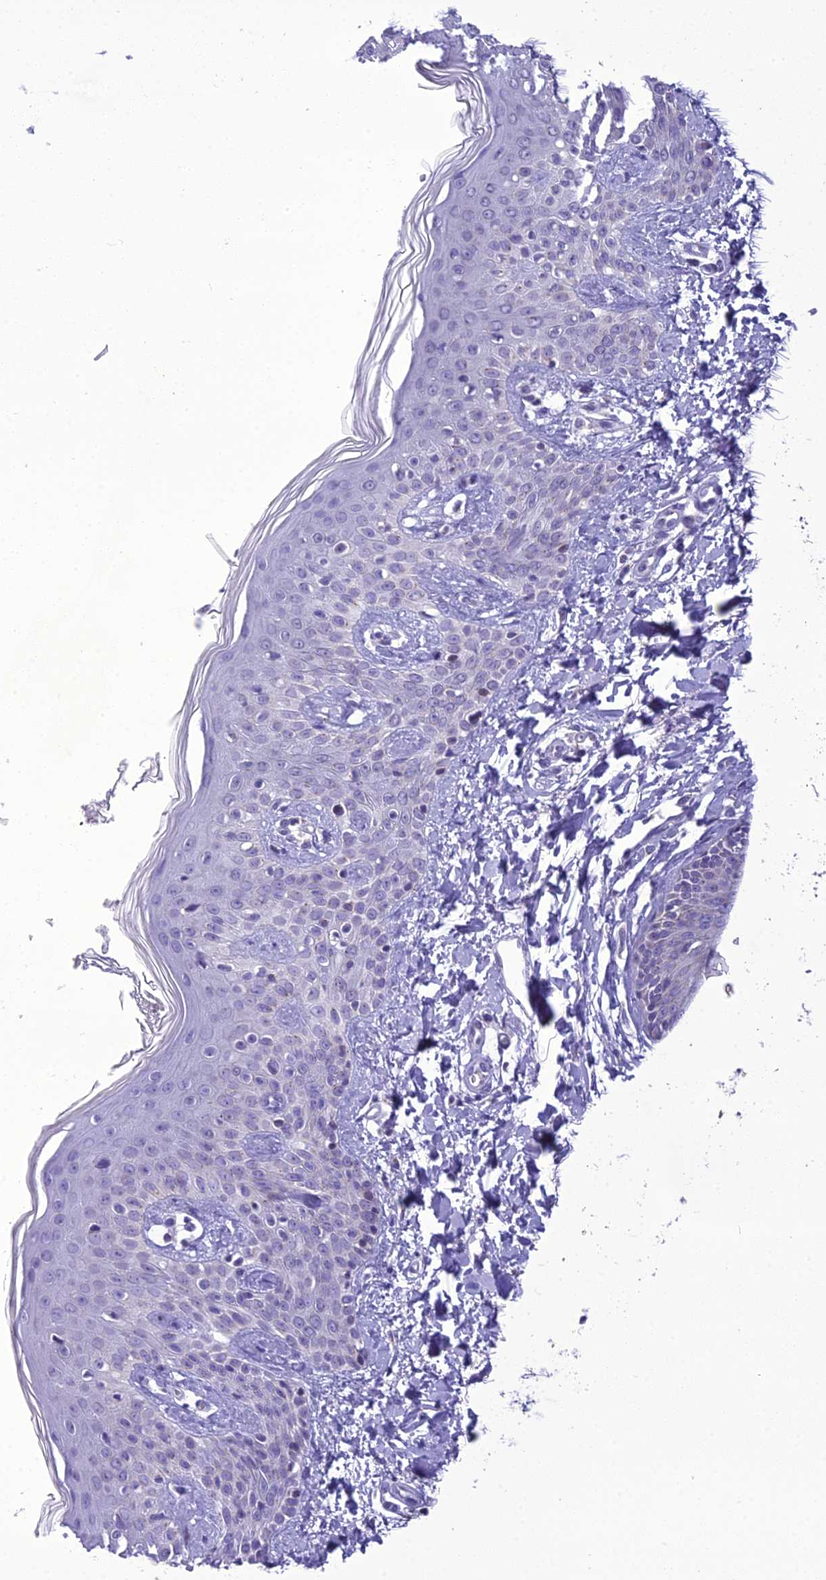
{"staining": {"intensity": "negative", "quantity": "none", "location": "none"}, "tissue": "skin", "cell_type": "Fibroblasts", "image_type": "normal", "snomed": [{"axis": "morphology", "description": "Normal tissue, NOS"}, {"axis": "topography", "description": "Skin"}], "caption": "Immunohistochemistry photomicrograph of unremarkable skin stained for a protein (brown), which reveals no positivity in fibroblasts.", "gene": "B9D2", "patient": {"sex": "male", "age": 16}}